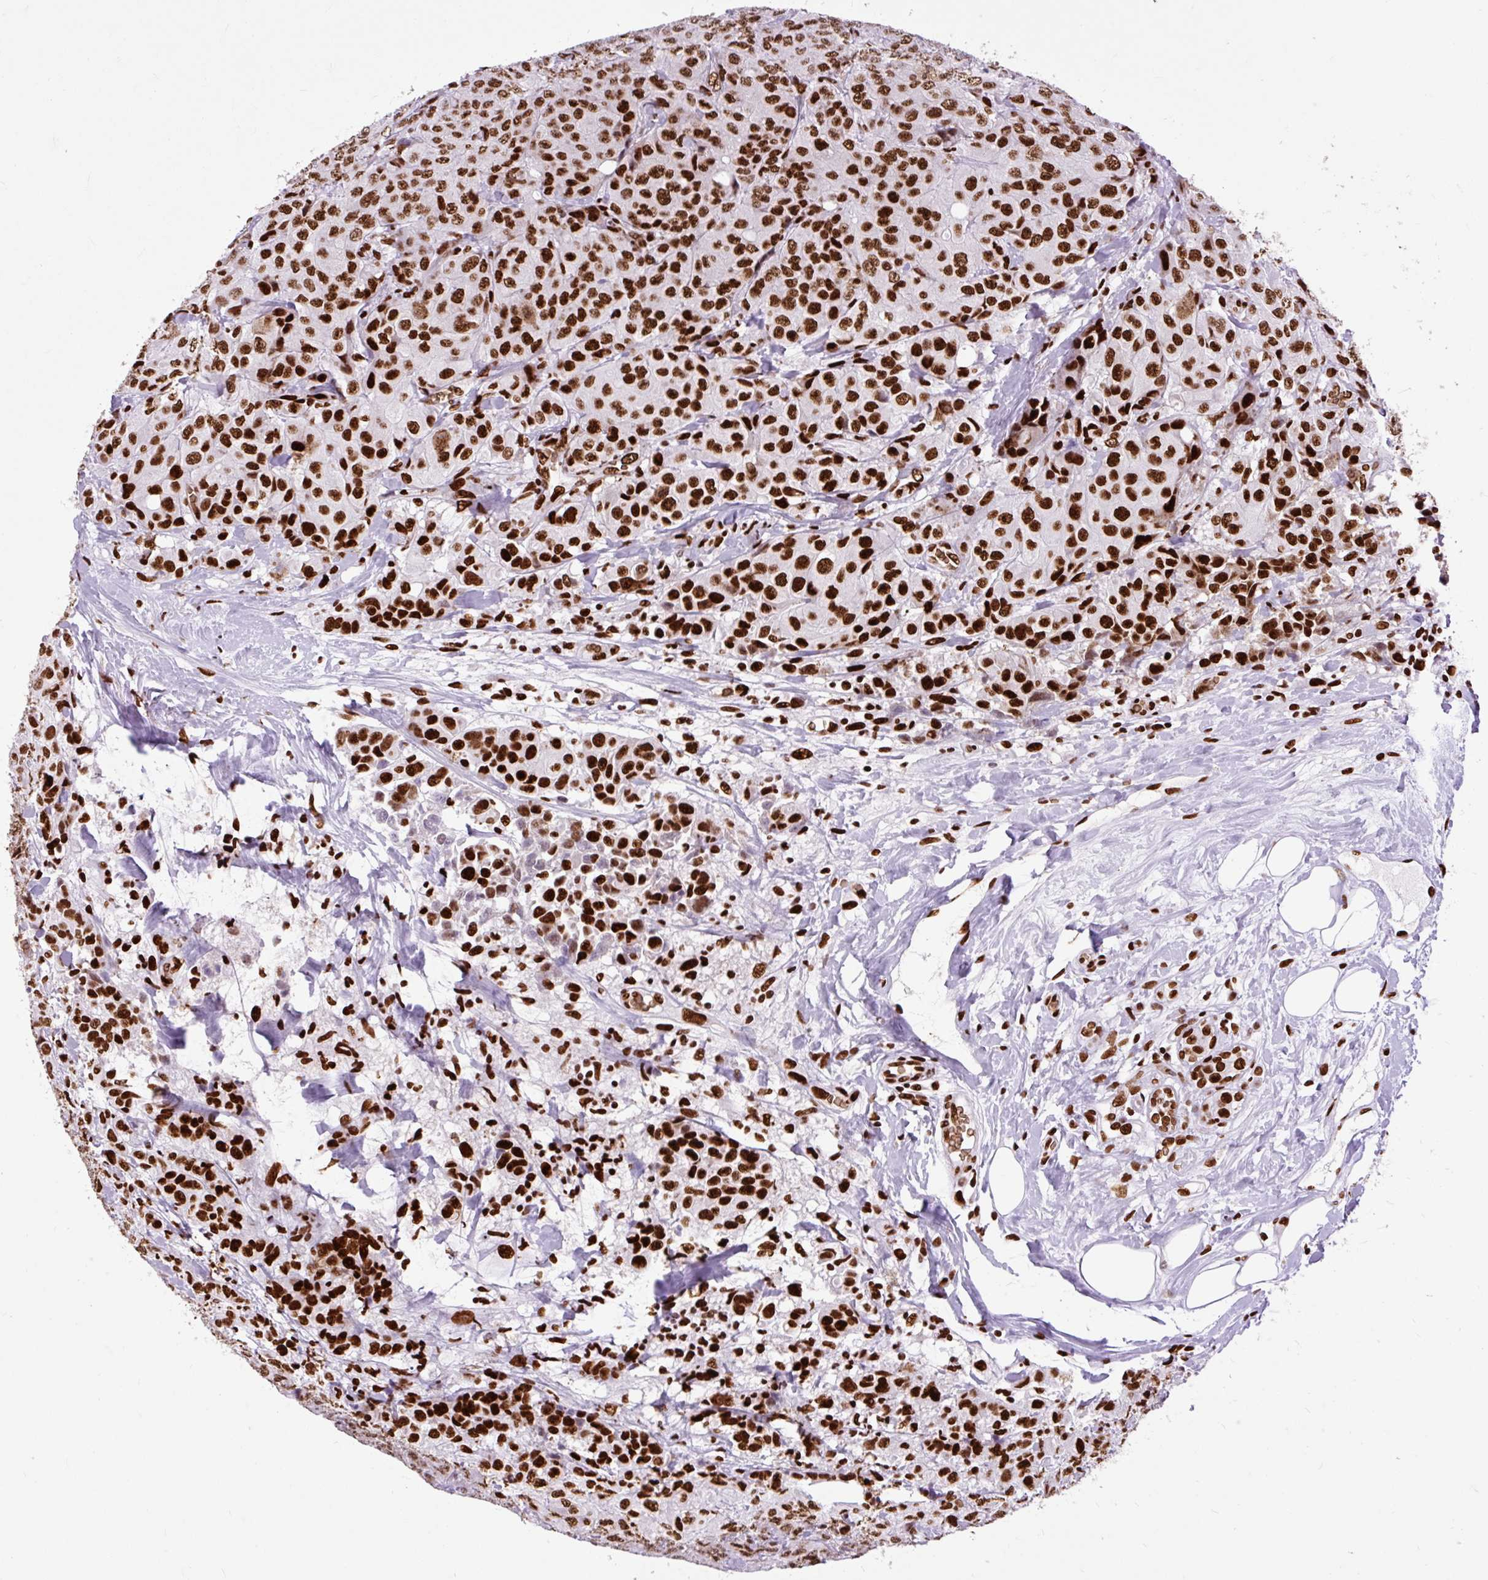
{"staining": {"intensity": "strong", "quantity": ">75%", "location": "nuclear"}, "tissue": "breast cancer", "cell_type": "Tumor cells", "image_type": "cancer", "snomed": [{"axis": "morphology", "description": "Duct carcinoma"}, {"axis": "topography", "description": "Breast"}], "caption": "A brown stain shows strong nuclear positivity of a protein in invasive ductal carcinoma (breast) tumor cells.", "gene": "FUS", "patient": {"sex": "female", "age": 43}}